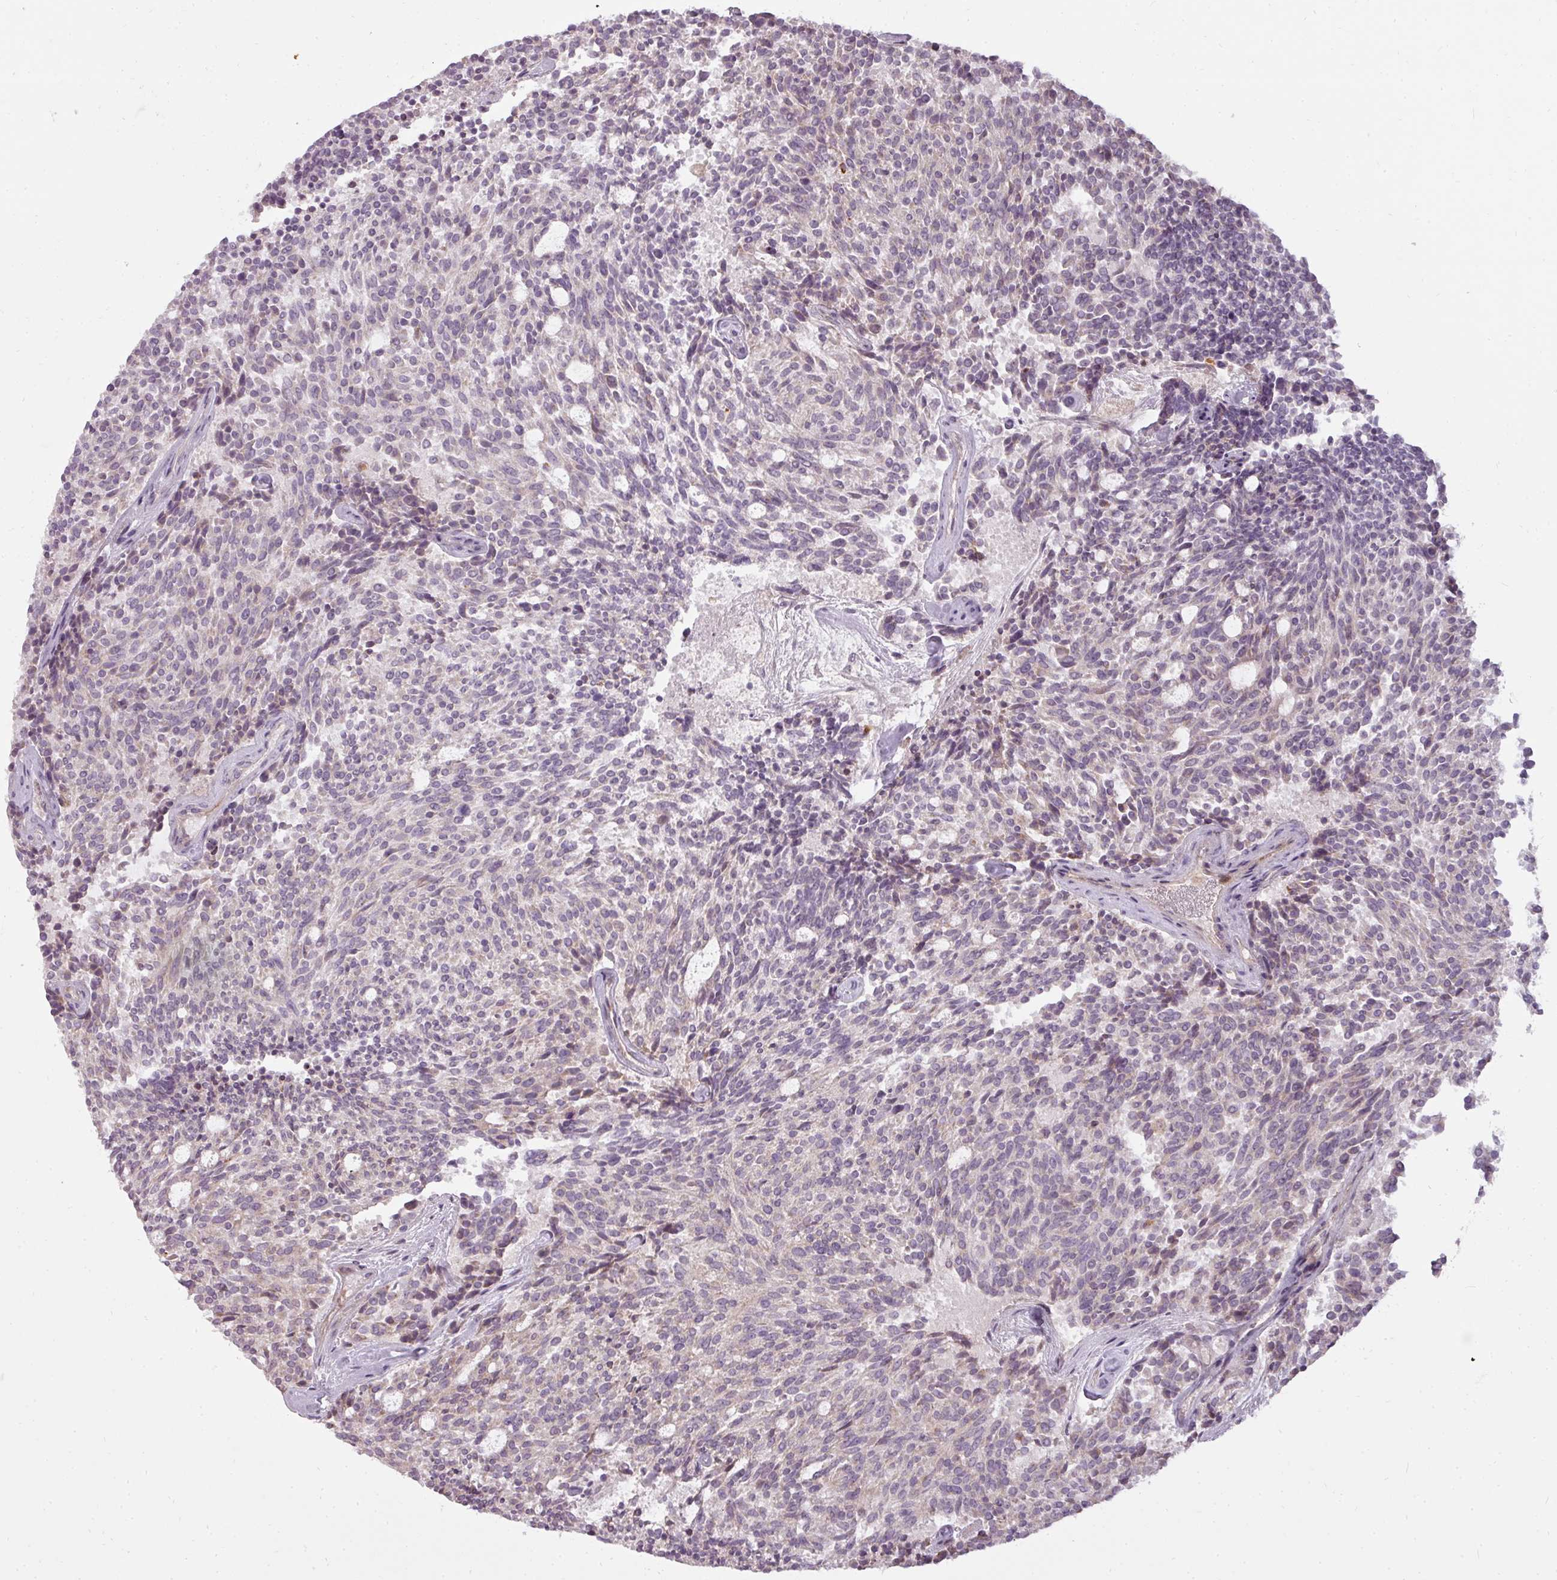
{"staining": {"intensity": "weak", "quantity": "25%-75%", "location": "cytoplasmic/membranous"}, "tissue": "carcinoid", "cell_type": "Tumor cells", "image_type": "cancer", "snomed": [{"axis": "morphology", "description": "Carcinoid, malignant, NOS"}, {"axis": "topography", "description": "Pancreas"}], "caption": "Immunohistochemistry (IHC) image of neoplastic tissue: human malignant carcinoid stained using IHC displays low levels of weak protein expression localized specifically in the cytoplasmic/membranous of tumor cells, appearing as a cytoplasmic/membranous brown color.", "gene": "STK4", "patient": {"sex": "female", "age": 54}}